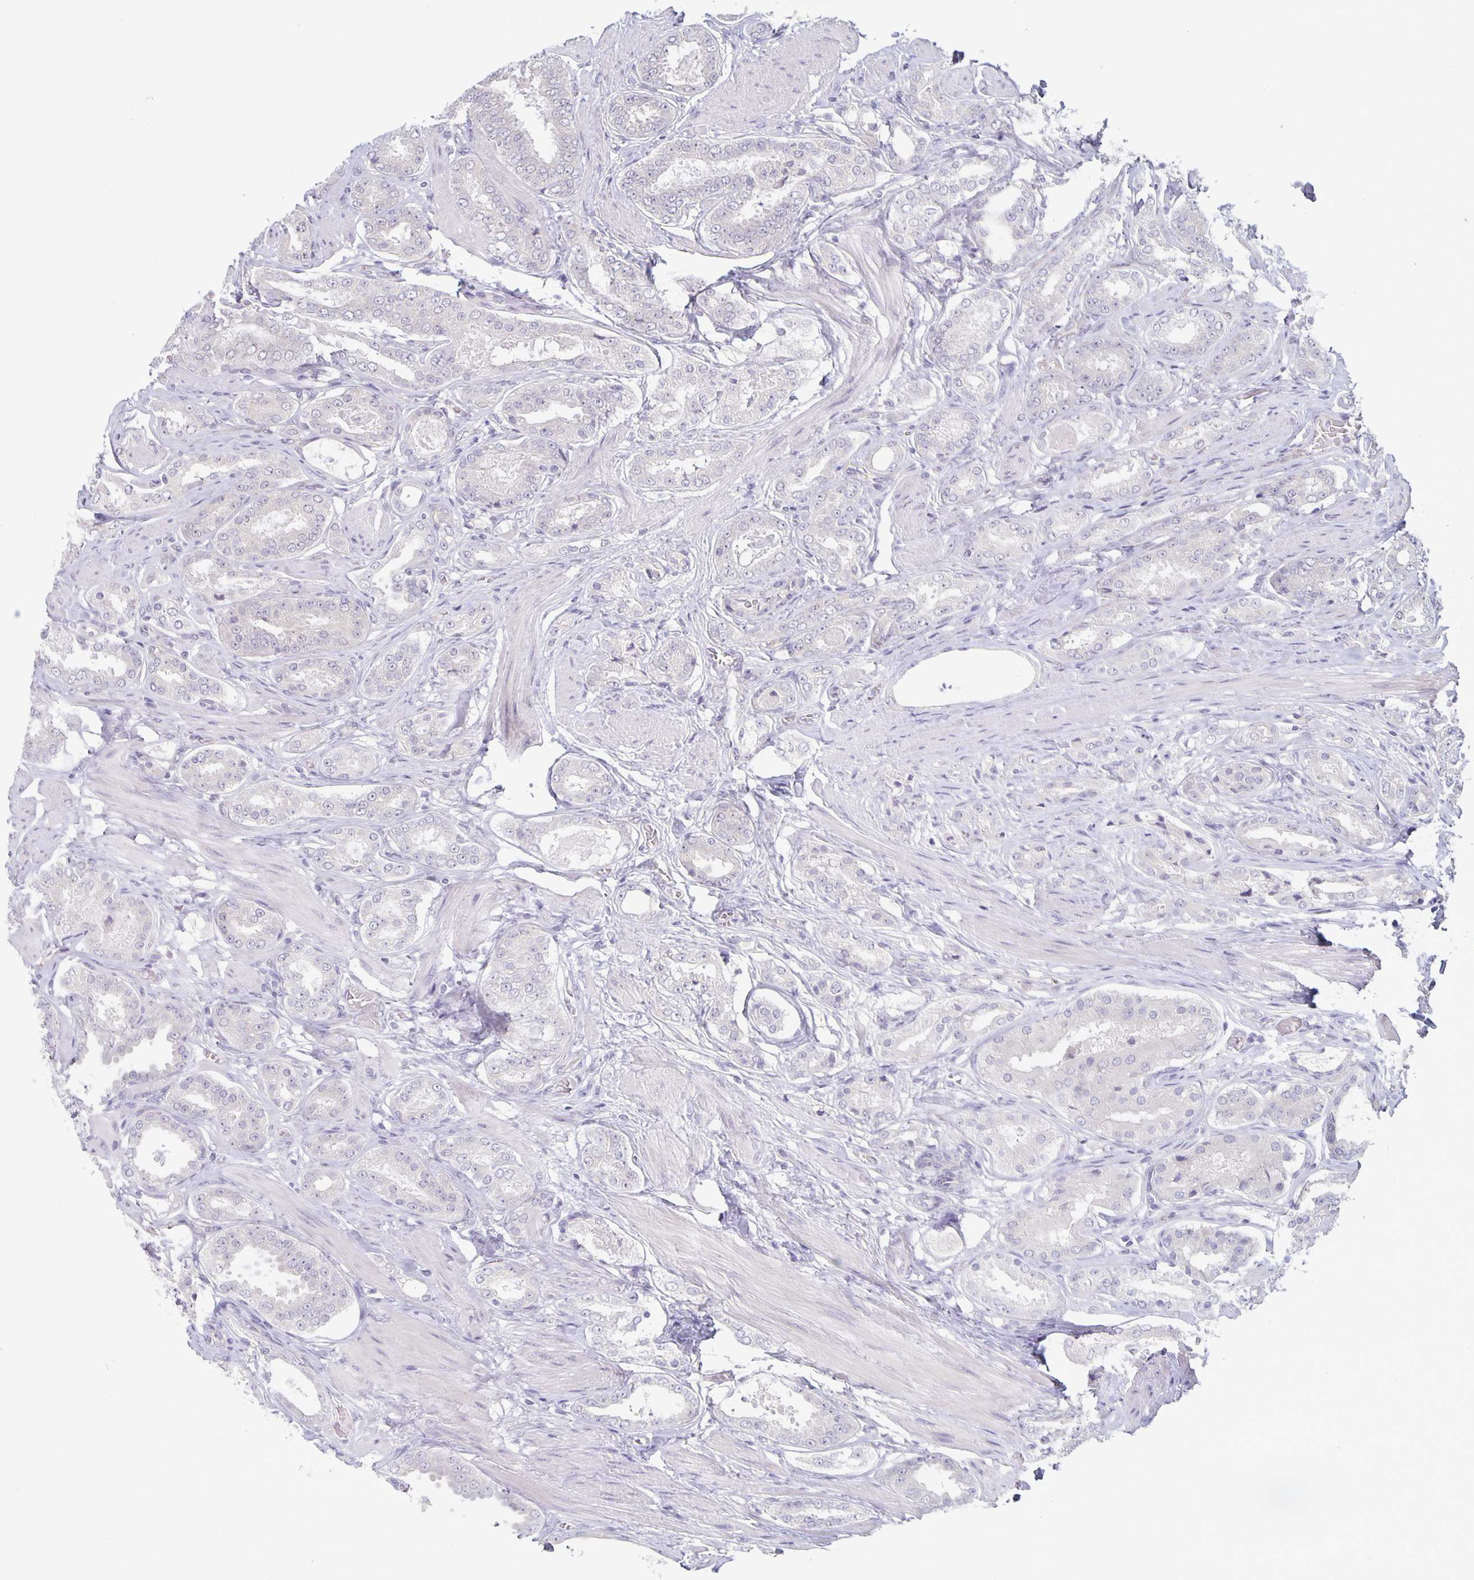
{"staining": {"intensity": "negative", "quantity": "none", "location": "none"}, "tissue": "prostate cancer", "cell_type": "Tumor cells", "image_type": "cancer", "snomed": [{"axis": "morphology", "description": "Adenocarcinoma, High grade"}, {"axis": "topography", "description": "Prostate"}], "caption": "Tumor cells are negative for protein expression in human prostate adenocarcinoma (high-grade).", "gene": "PLCB3", "patient": {"sex": "male", "age": 63}}